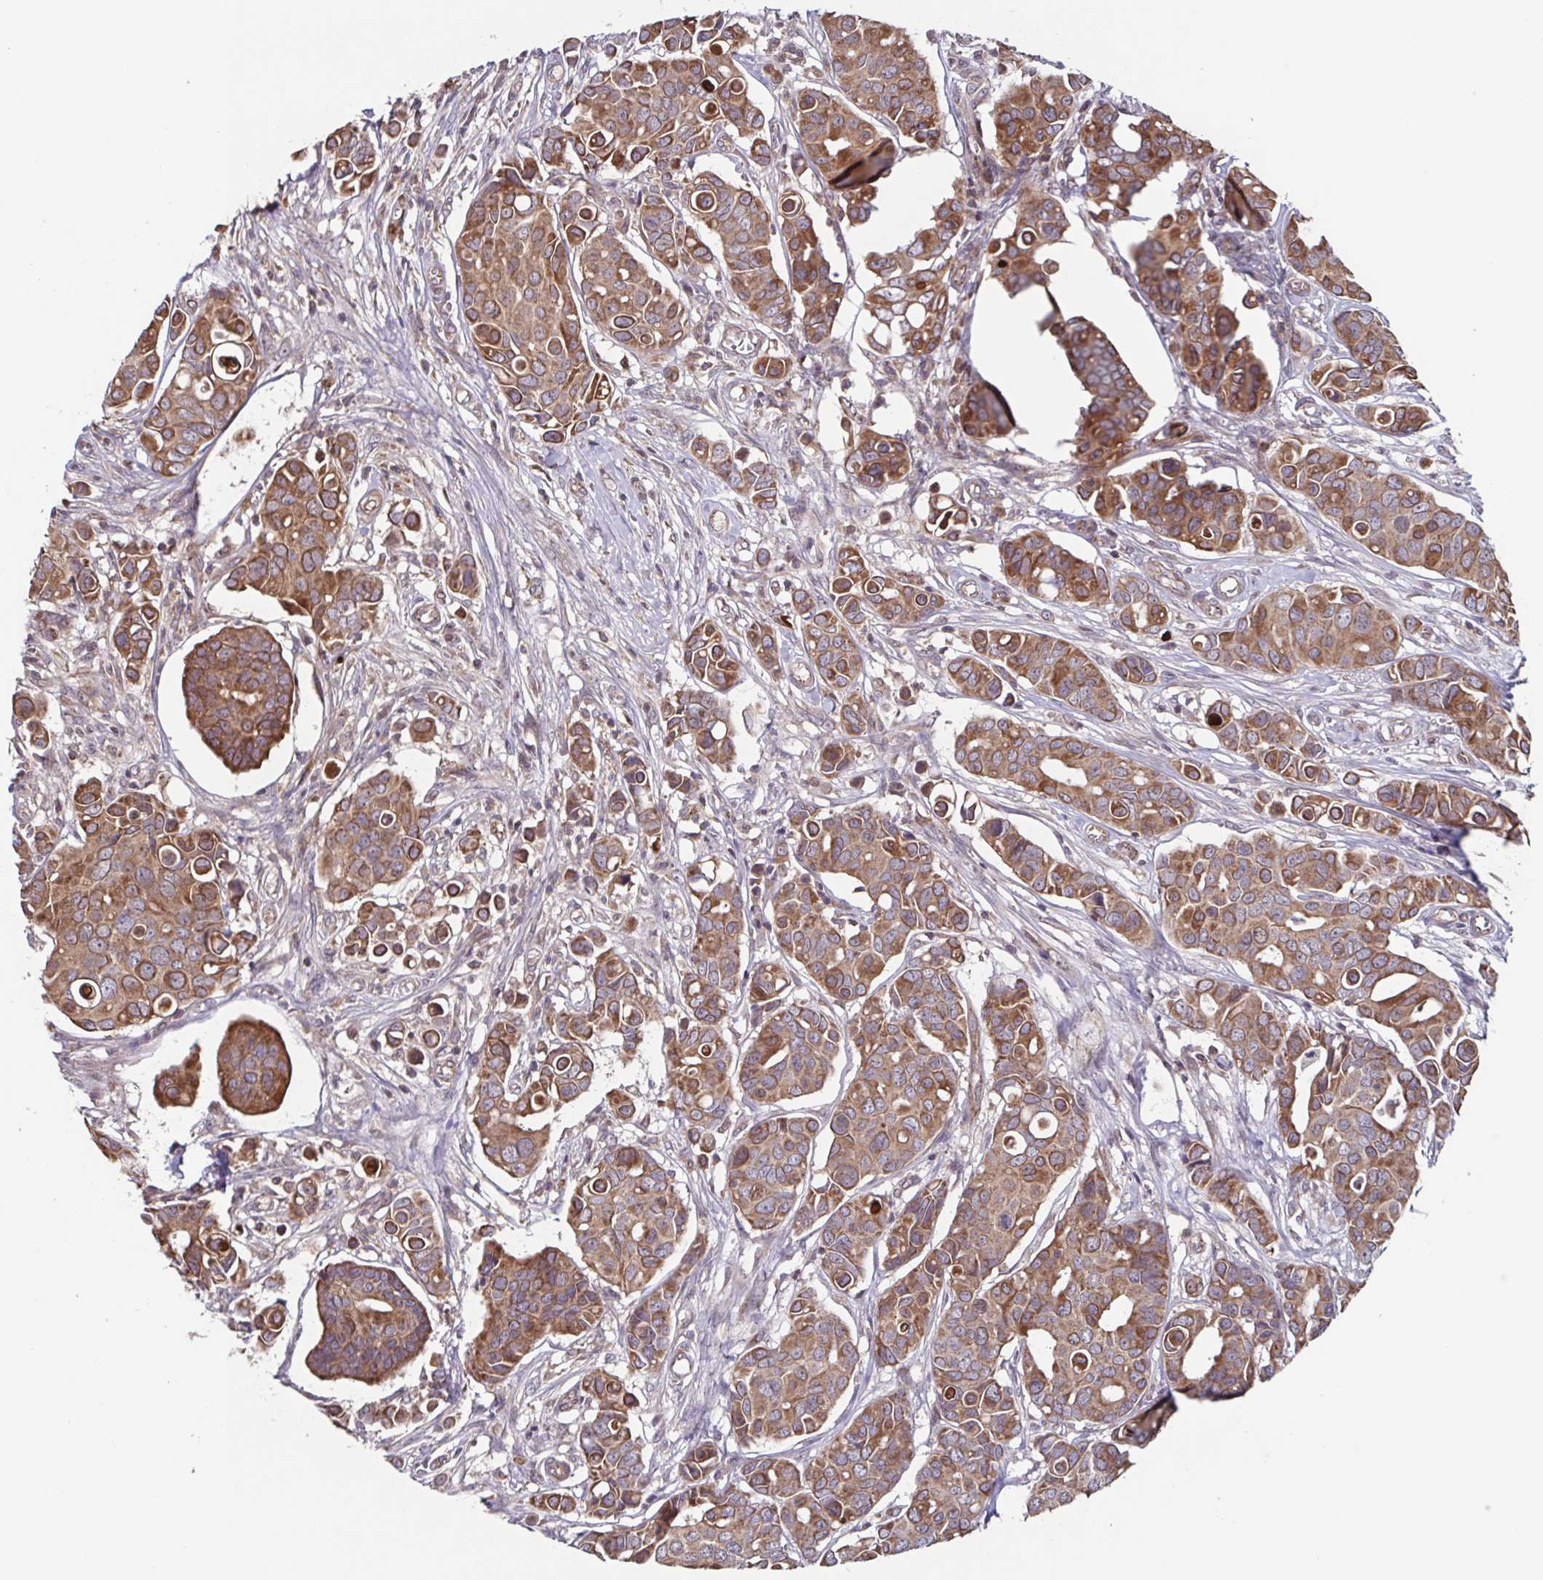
{"staining": {"intensity": "moderate", "quantity": ">75%", "location": "cytoplasmic/membranous"}, "tissue": "breast cancer", "cell_type": "Tumor cells", "image_type": "cancer", "snomed": [{"axis": "morphology", "description": "Normal tissue, NOS"}, {"axis": "morphology", "description": "Duct carcinoma"}, {"axis": "topography", "description": "Skin"}, {"axis": "topography", "description": "Breast"}], "caption": "Breast cancer stained for a protein demonstrates moderate cytoplasmic/membranous positivity in tumor cells.", "gene": "TTC19", "patient": {"sex": "female", "age": 54}}